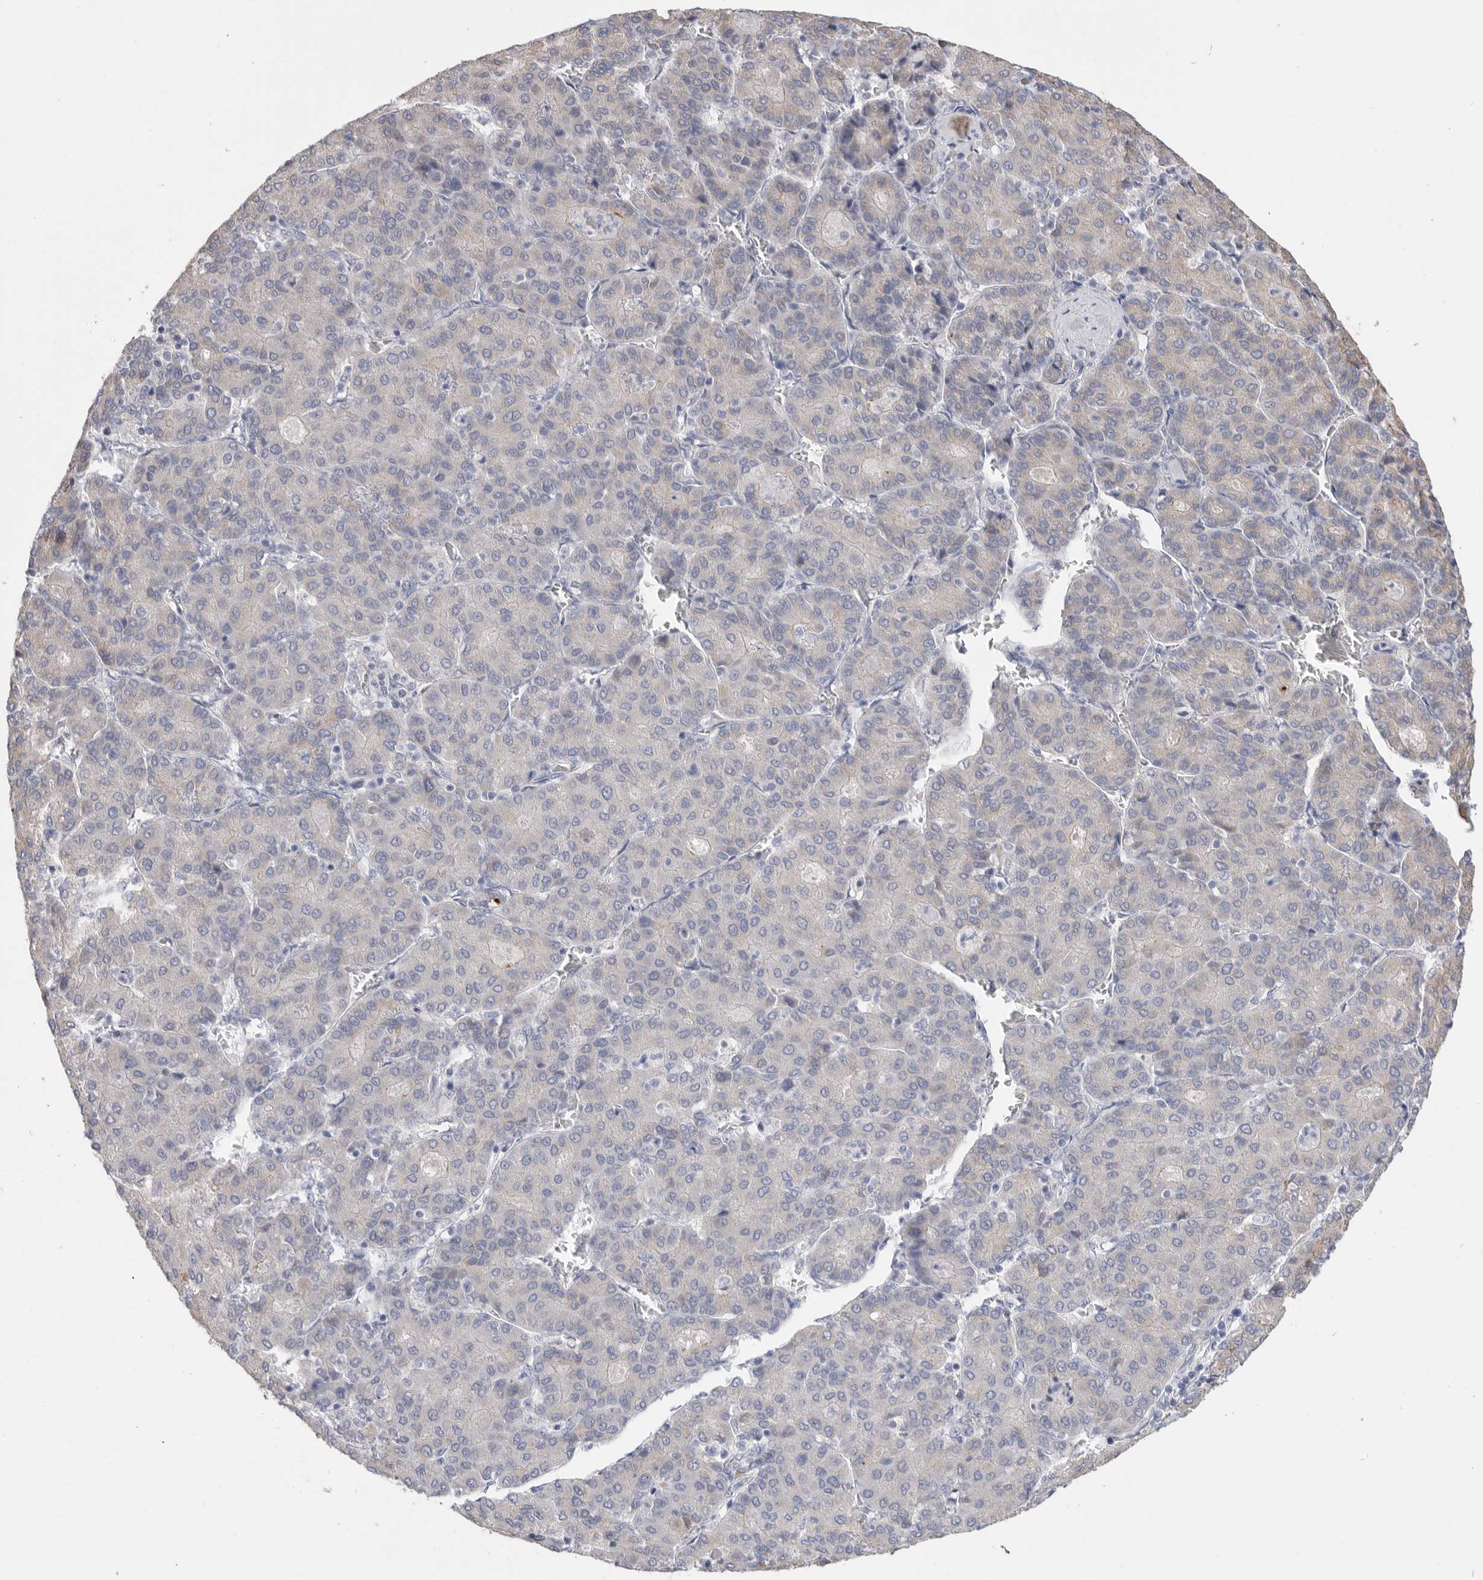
{"staining": {"intensity": "negative", "quantity": "none", "location": "none"}, "tissue": "liver cancer", "cell_type": "Tumor cells", "image_type": "cancer", "snomed": [{"axis": "morphology", "description": "Carcinoma, Hepatocellular, NOS"}, {"axis": "topography", "description": "Liver"}], "caption": "Liver hepatocellular carcinoma was stained to show a protein in brown. There is no significant expression in tumor cells. (Immunohistochemistry (ihc), brightfield microscopy, high magnification).", "gene": "MTFR1L", "patient": {"sex": "male", "age": 65}}